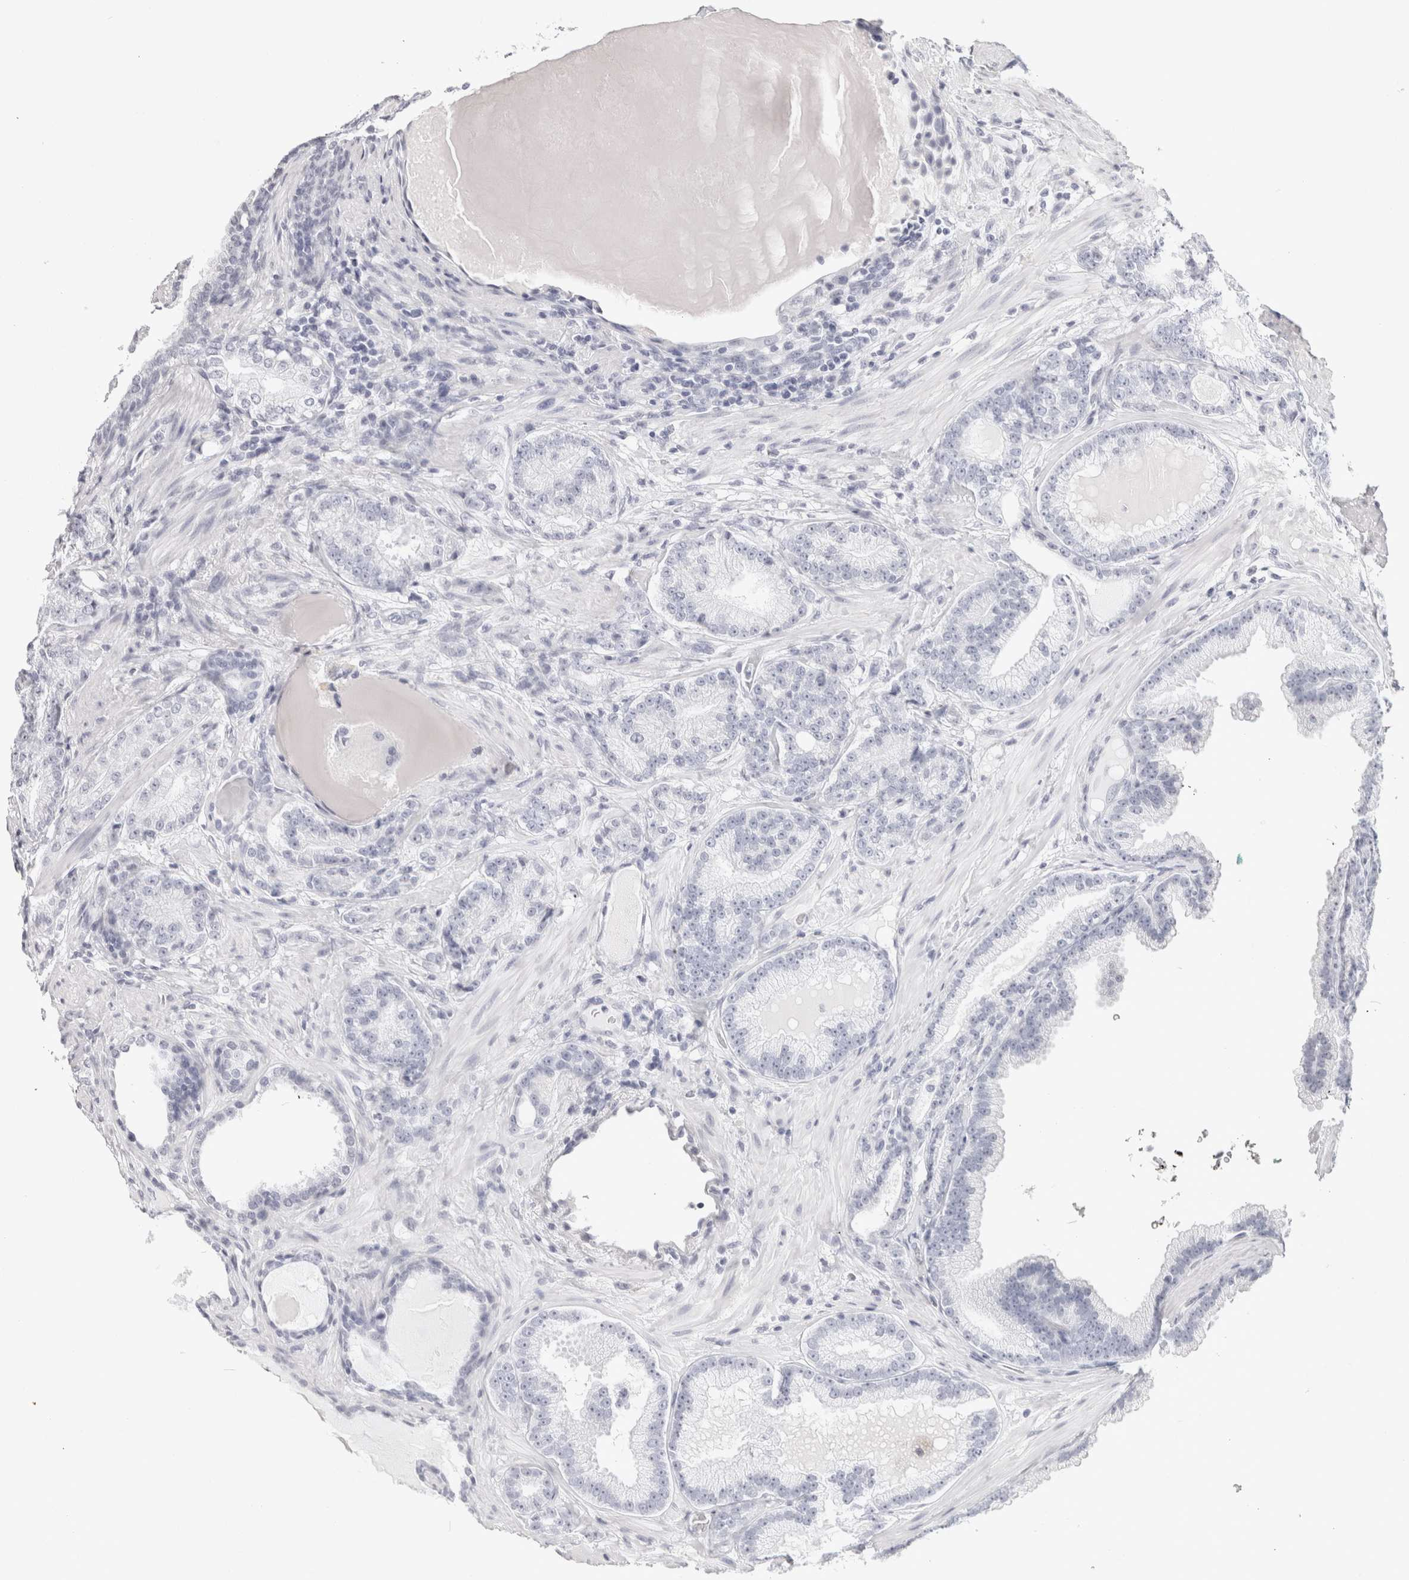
{"staining": {"intensity": "negative", "quantity": "none", "location": "none"}, "tissue": "prostate cancer", "cell_type": "Tumor cells", "image_type": "cancer", "snomed": [{"axis": "morphology", "description": "Adenocarcinoma, High grade"}, {"axis": "topography", "description": "Prostate"}], "caption": "Immunohistochemistry of human prostate cancer shows no positivity in tumor cells.", "gene": "GARIN1A", "patient": {"sex": "male", "age": 61}}